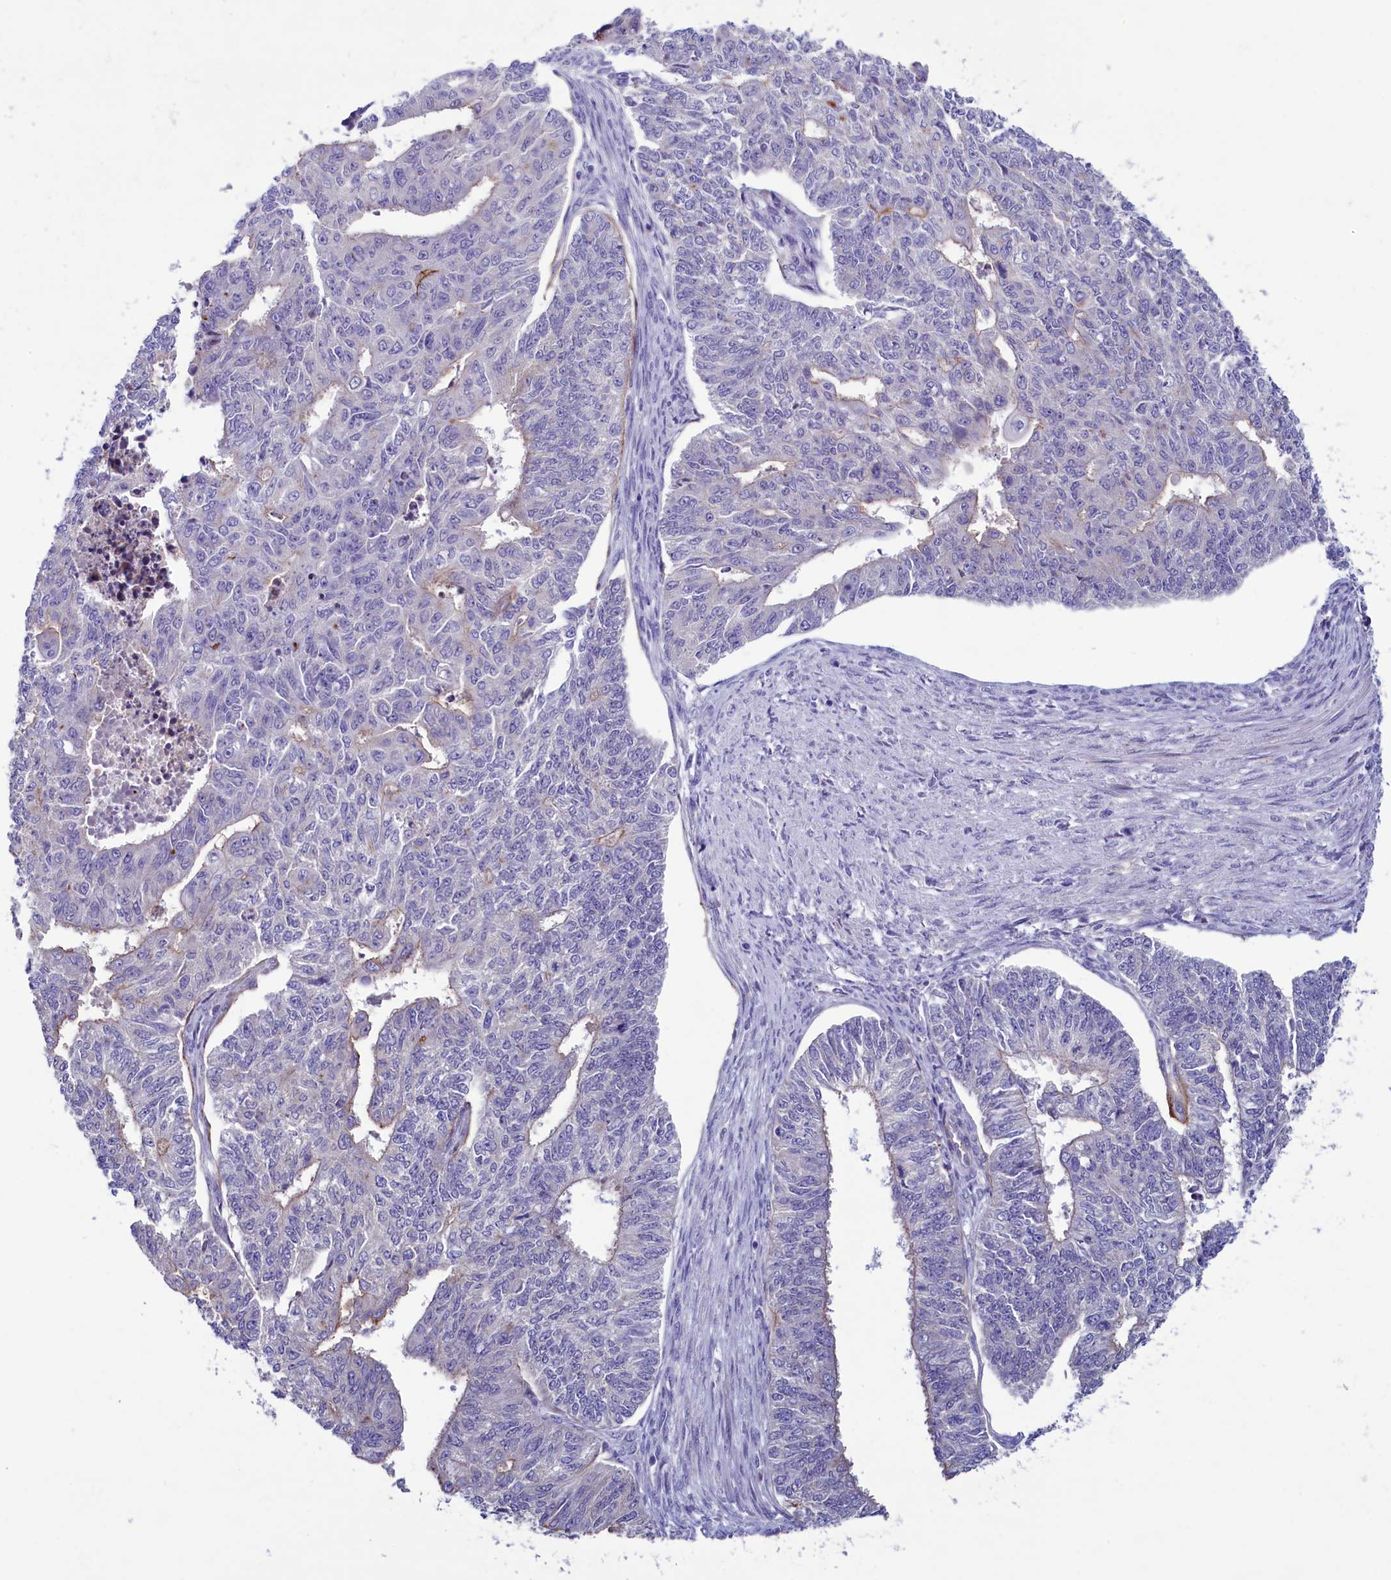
{"staining": {"intensity": "negative", "quantity": "none", "location": "none"}, "tissue": "endometrial cancer", "cell_type": "Tumor cells", "image_type": "cancer", "snomed": [{"axis": "morphology", "description": "Adenocarcinoma, NOS"}, {"axis": "topography", "description": "Endometrium"}], "caption": "Human adenocarcinoma (endometrial) stained for a protein using immunohistochemistry exhibits no positivity in tumor cells.", "gene": "KRBOX5", "patient": {"sex": "female", "age": 32}}